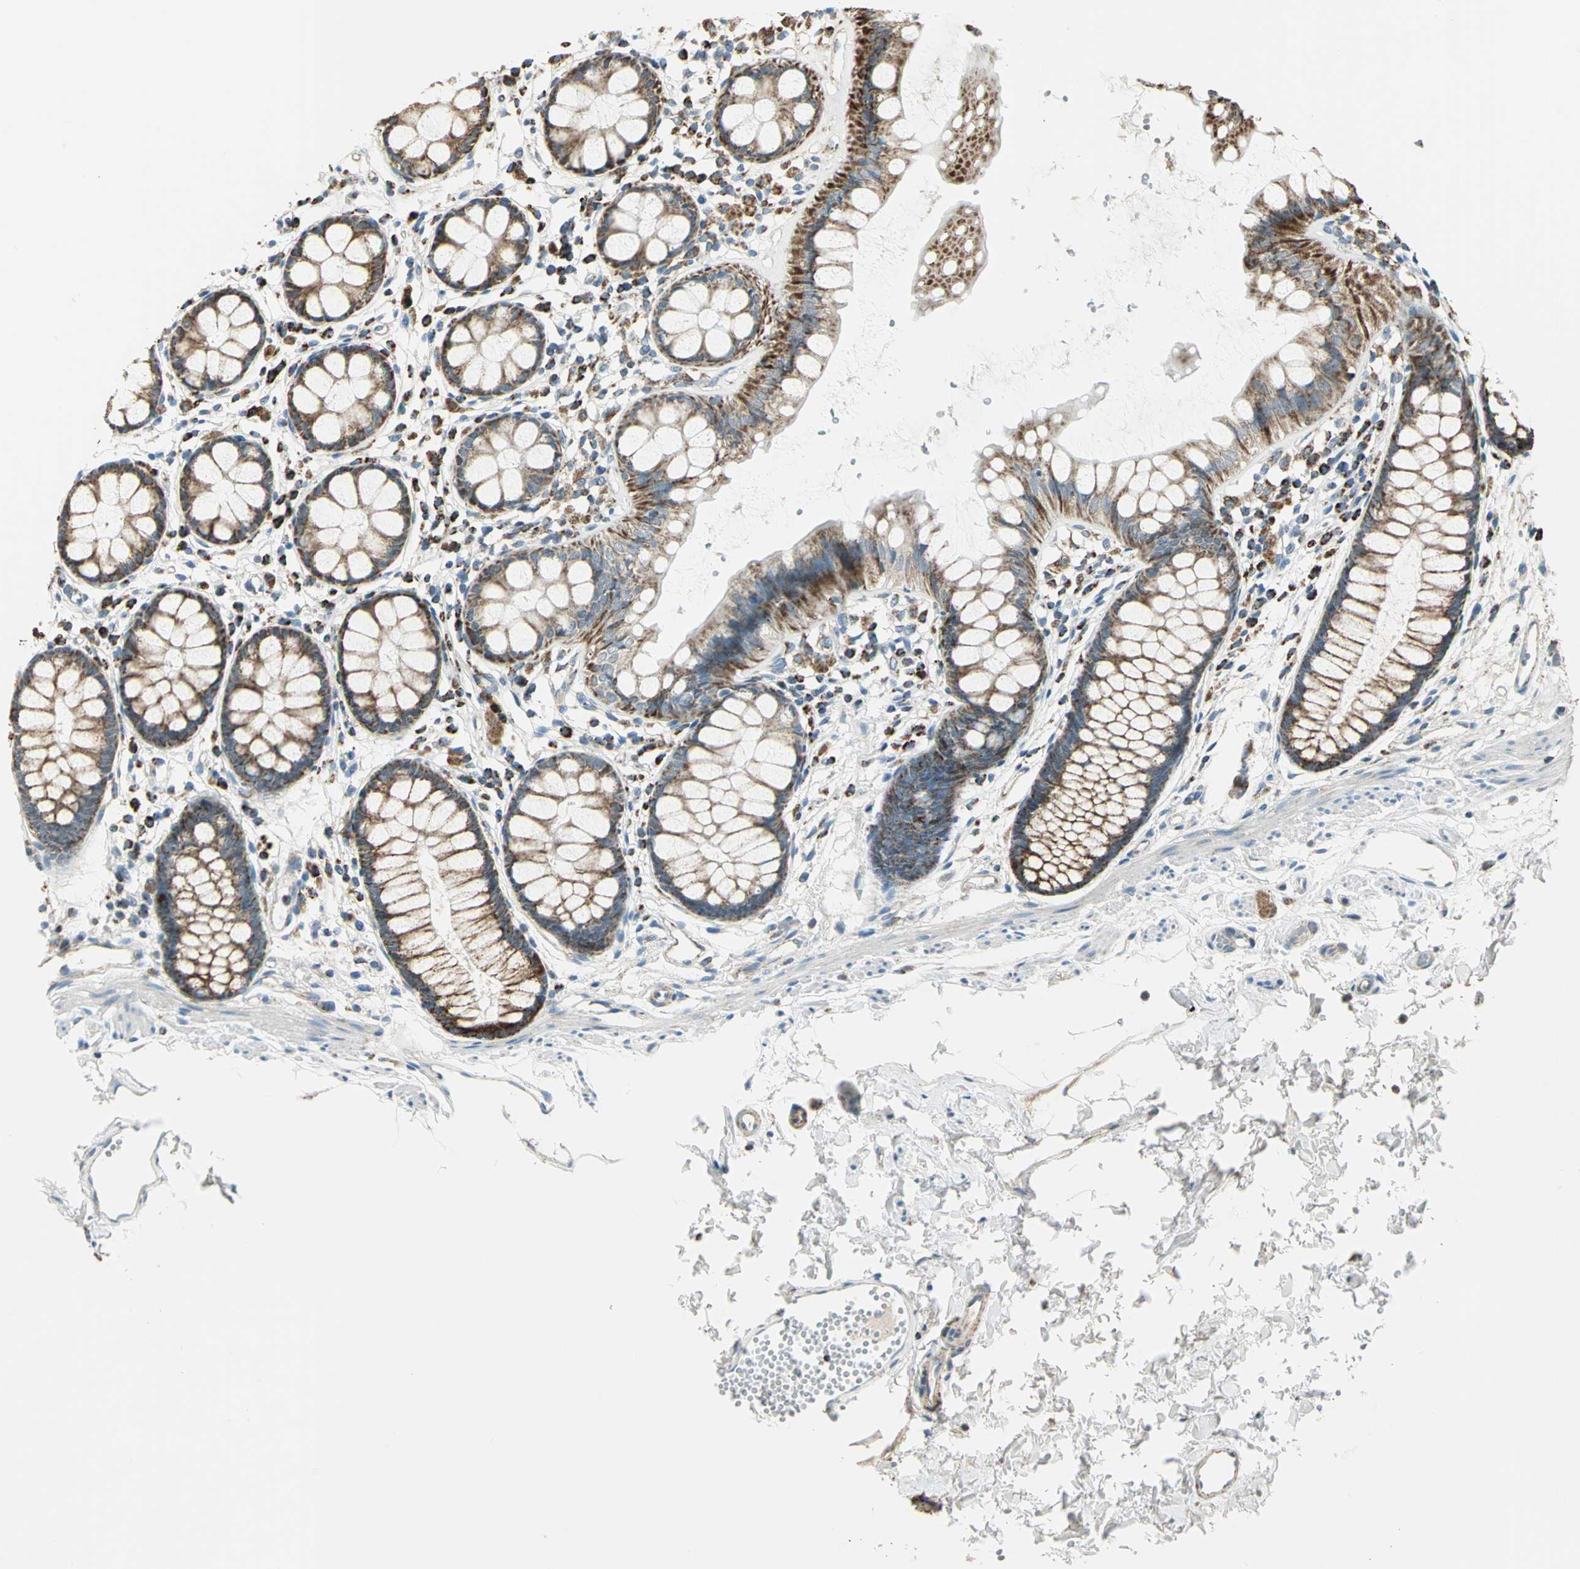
{"staining": {"intensity": "strong", "quantity": ">75%", "location": "cytoplasmic/membranous"}, "tissue": "rectum", "cell_type": "Glandular cells", "image_type": "normal", "snomed": [{"axis": "morphology", "description": "Normal tissue, NOS"}, {"axis": "topography", "description": "Rectum"}], "caption": "DAB (3,3'-diaminobenzidine) immunohistochemical staining of normal human rectum displays strong cytoplasmic/membranous protein positivity in about >75% of glandular cells.", "gene": "ACADM", "patient": {"sex": "female", "age": 66}}